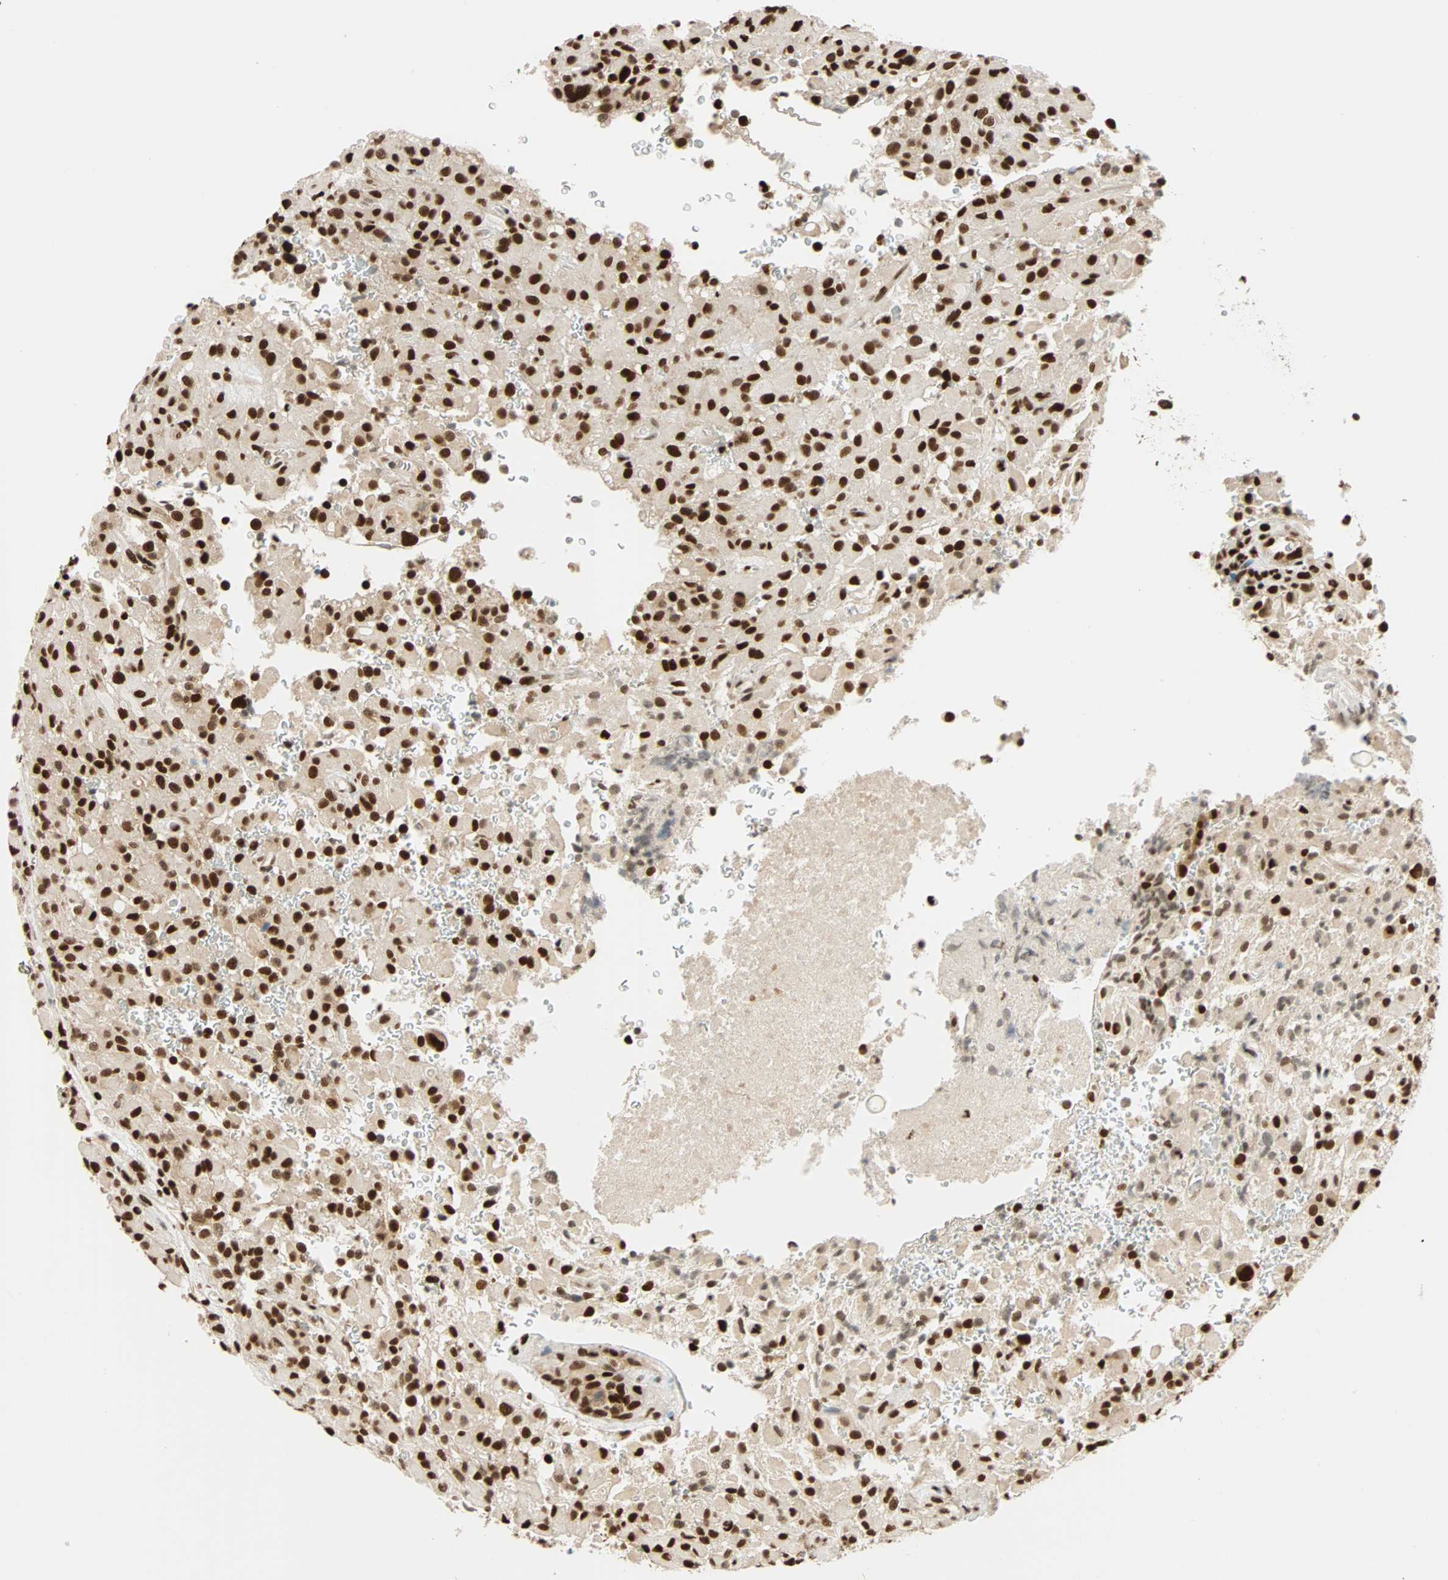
{"staining": {"intensity": "strong", "quantity": ">75%", "location": "nuclear"}, "tissue": "glioma", "cell_type": "Tumor cells", "image_type": "cancer", "snomed": [{"axis": "morphology", "description": "Glioma, malignant, High grade"}, {"axis": "topography", "description": "Brain"}], "caption": "A high amount of strong nuclear positivity is appreciated in about >75% of tumor cells in glioma tissue.", "gene": "CDK12", "patient": {"sex": "male", "age": 71}}